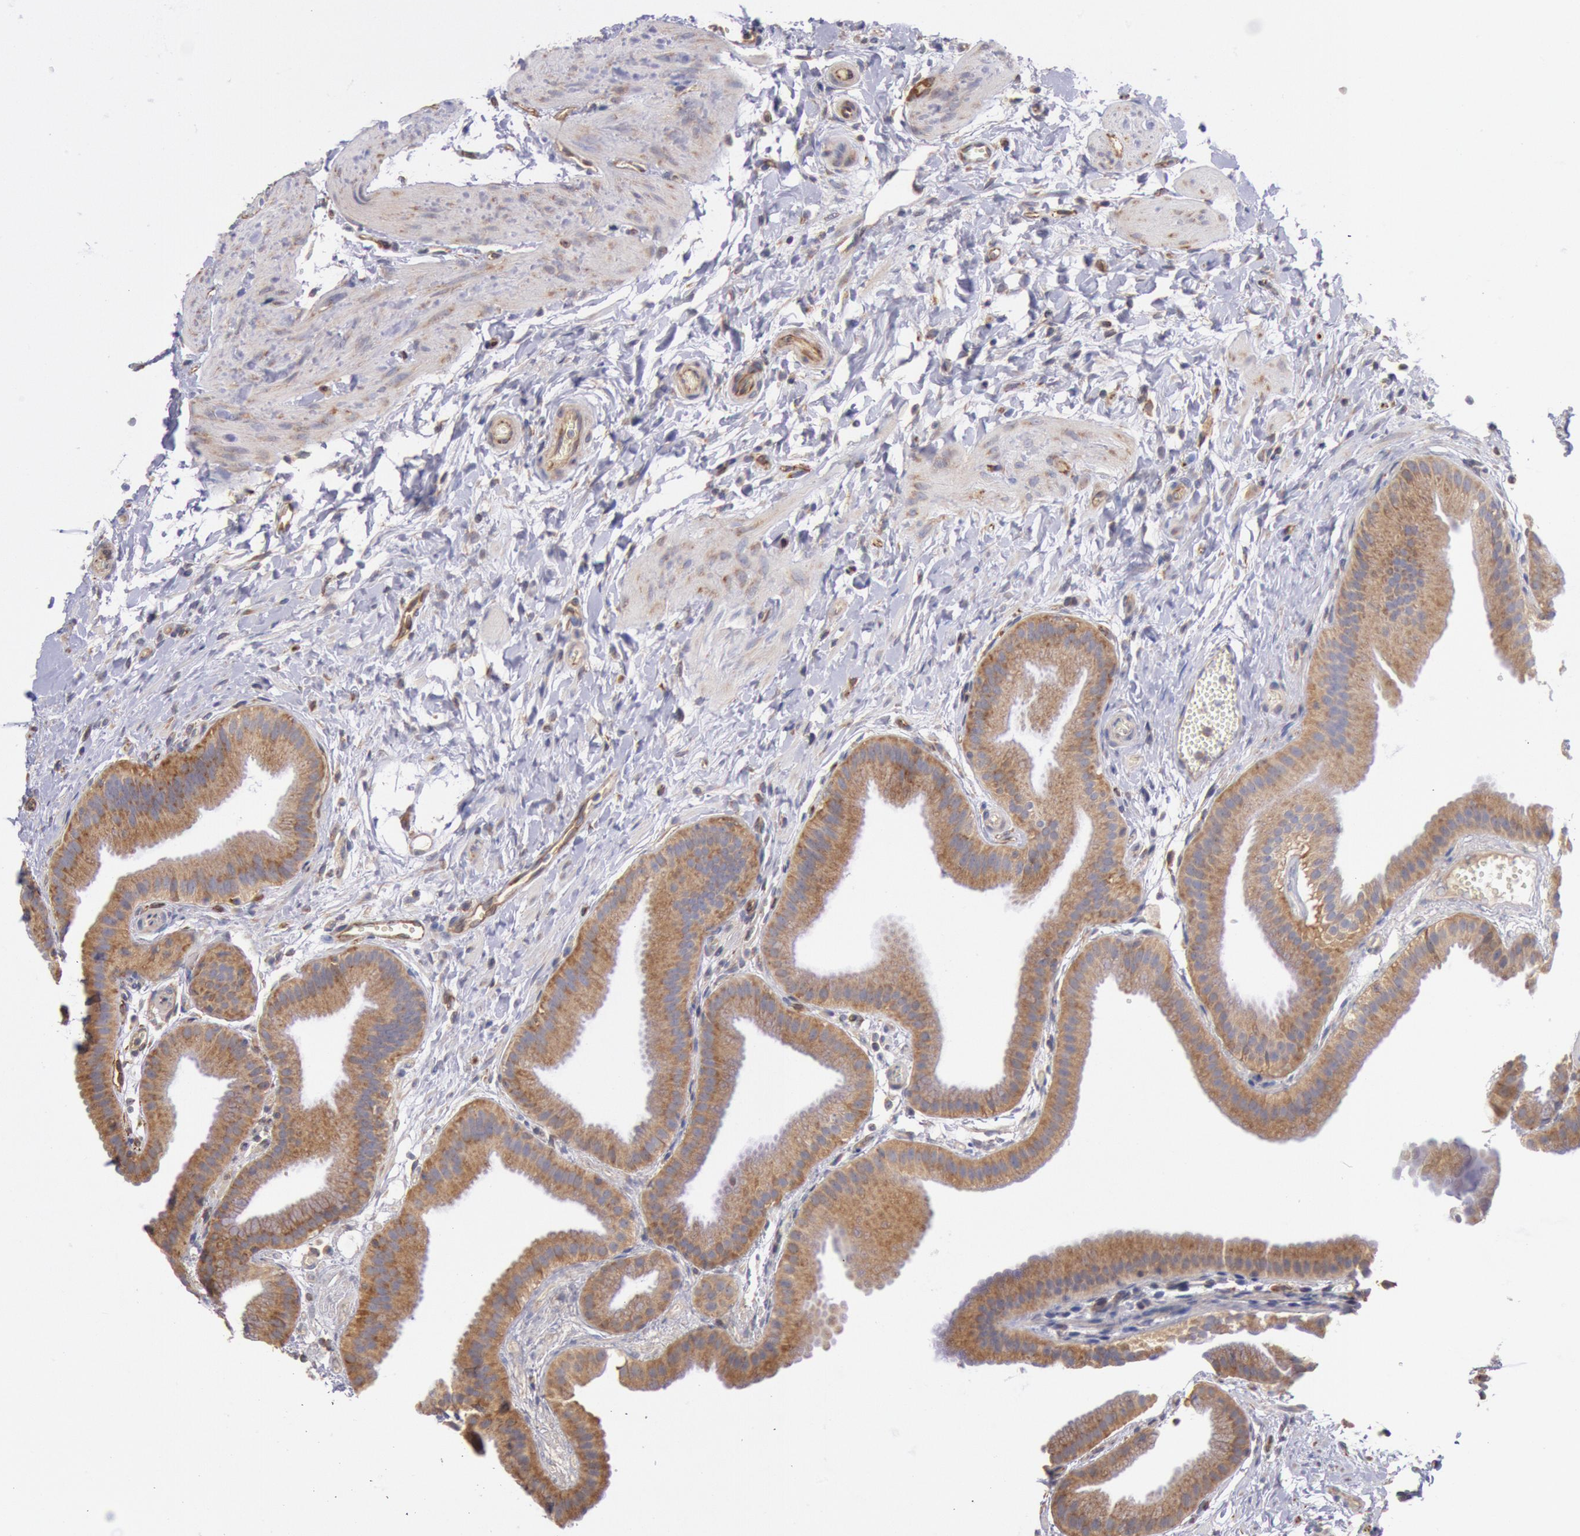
{"staining": {"intensity": "moderate", "quantity": ">75%", "location": "cytoplasmic/membranous"}, "tissue": "gallbladder", "cell_type": "Glandular cells", "image_type": "normal", "snomed": [{"axis": "morphology", "description": "Normal tissue, NOS"}, {"axis": "topography", "description": "Gallbladder"}], "caption": "This is a histology image of immunohistochemistry staining of benign gallbladder, which shows moderate positivity in the cytoplasmic/membranous of glandular cells.", "gene": "DRG1", "patient": {"sex": "female", "age": 63}}